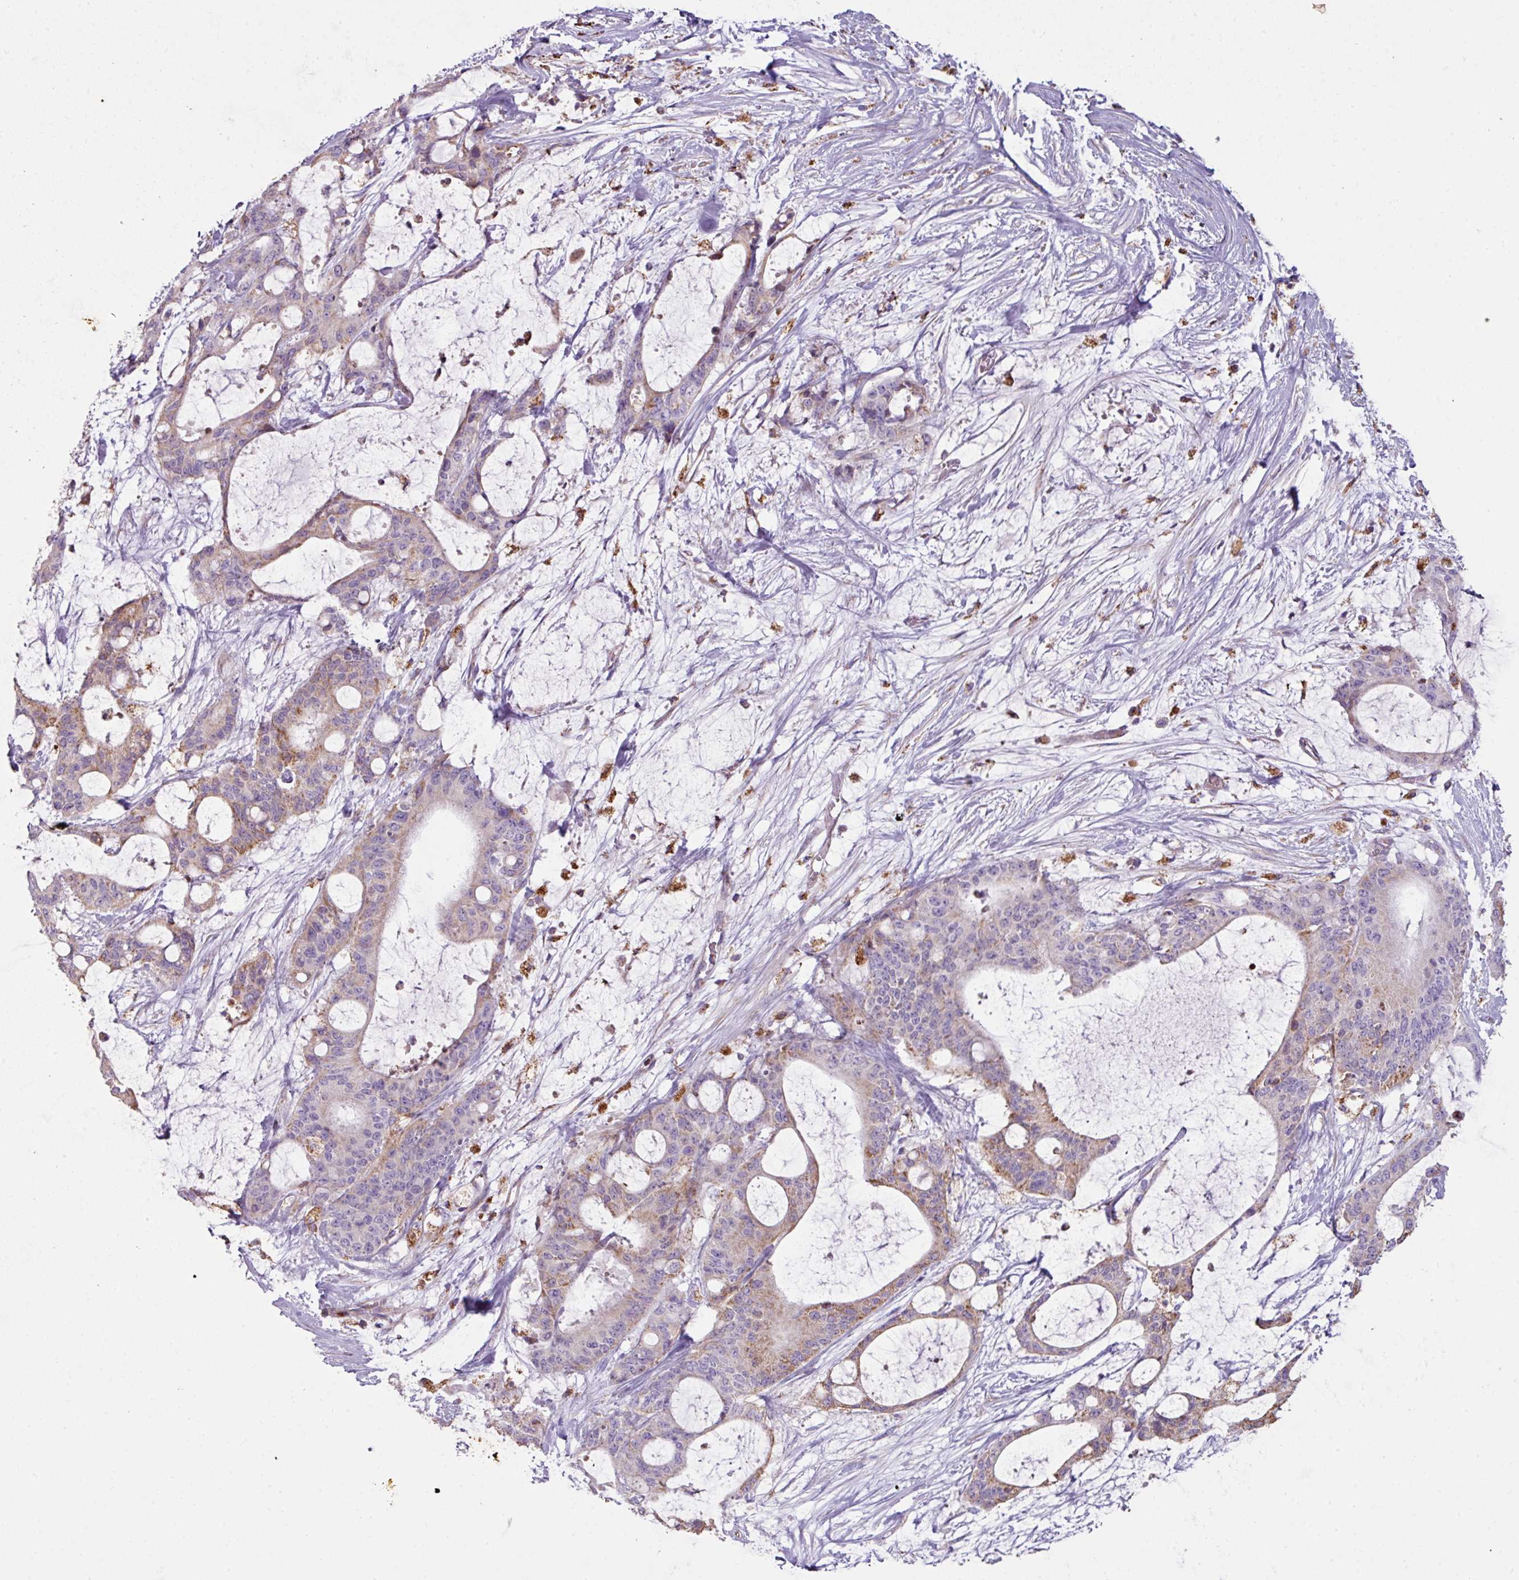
{"staining": {"intensity": "weak", "quantity": "25%-75%", "location": "cytoplasmic/membranous"}, "tissue": "liver cancer", "cell_type": "Tumor cells", "image_type": "cancer", "snomed": [{"axis": "morphology", "description": "Normal tissue, NOS"}, {"axis": "morphology", "description": "Cholangiocarcinoma"}, {"axis": "topography", "description": "Liver"}, {"axis": "topography", "description": "Peripheral nerve tissue"}], "caption": "Weak cytoplasmic/membranous expression is present in about 25%-75% of tumor cells in cholangiocarcinoma (liver).", "gene": "SQOR", "patient": {"sex": "female", "age": 73}}